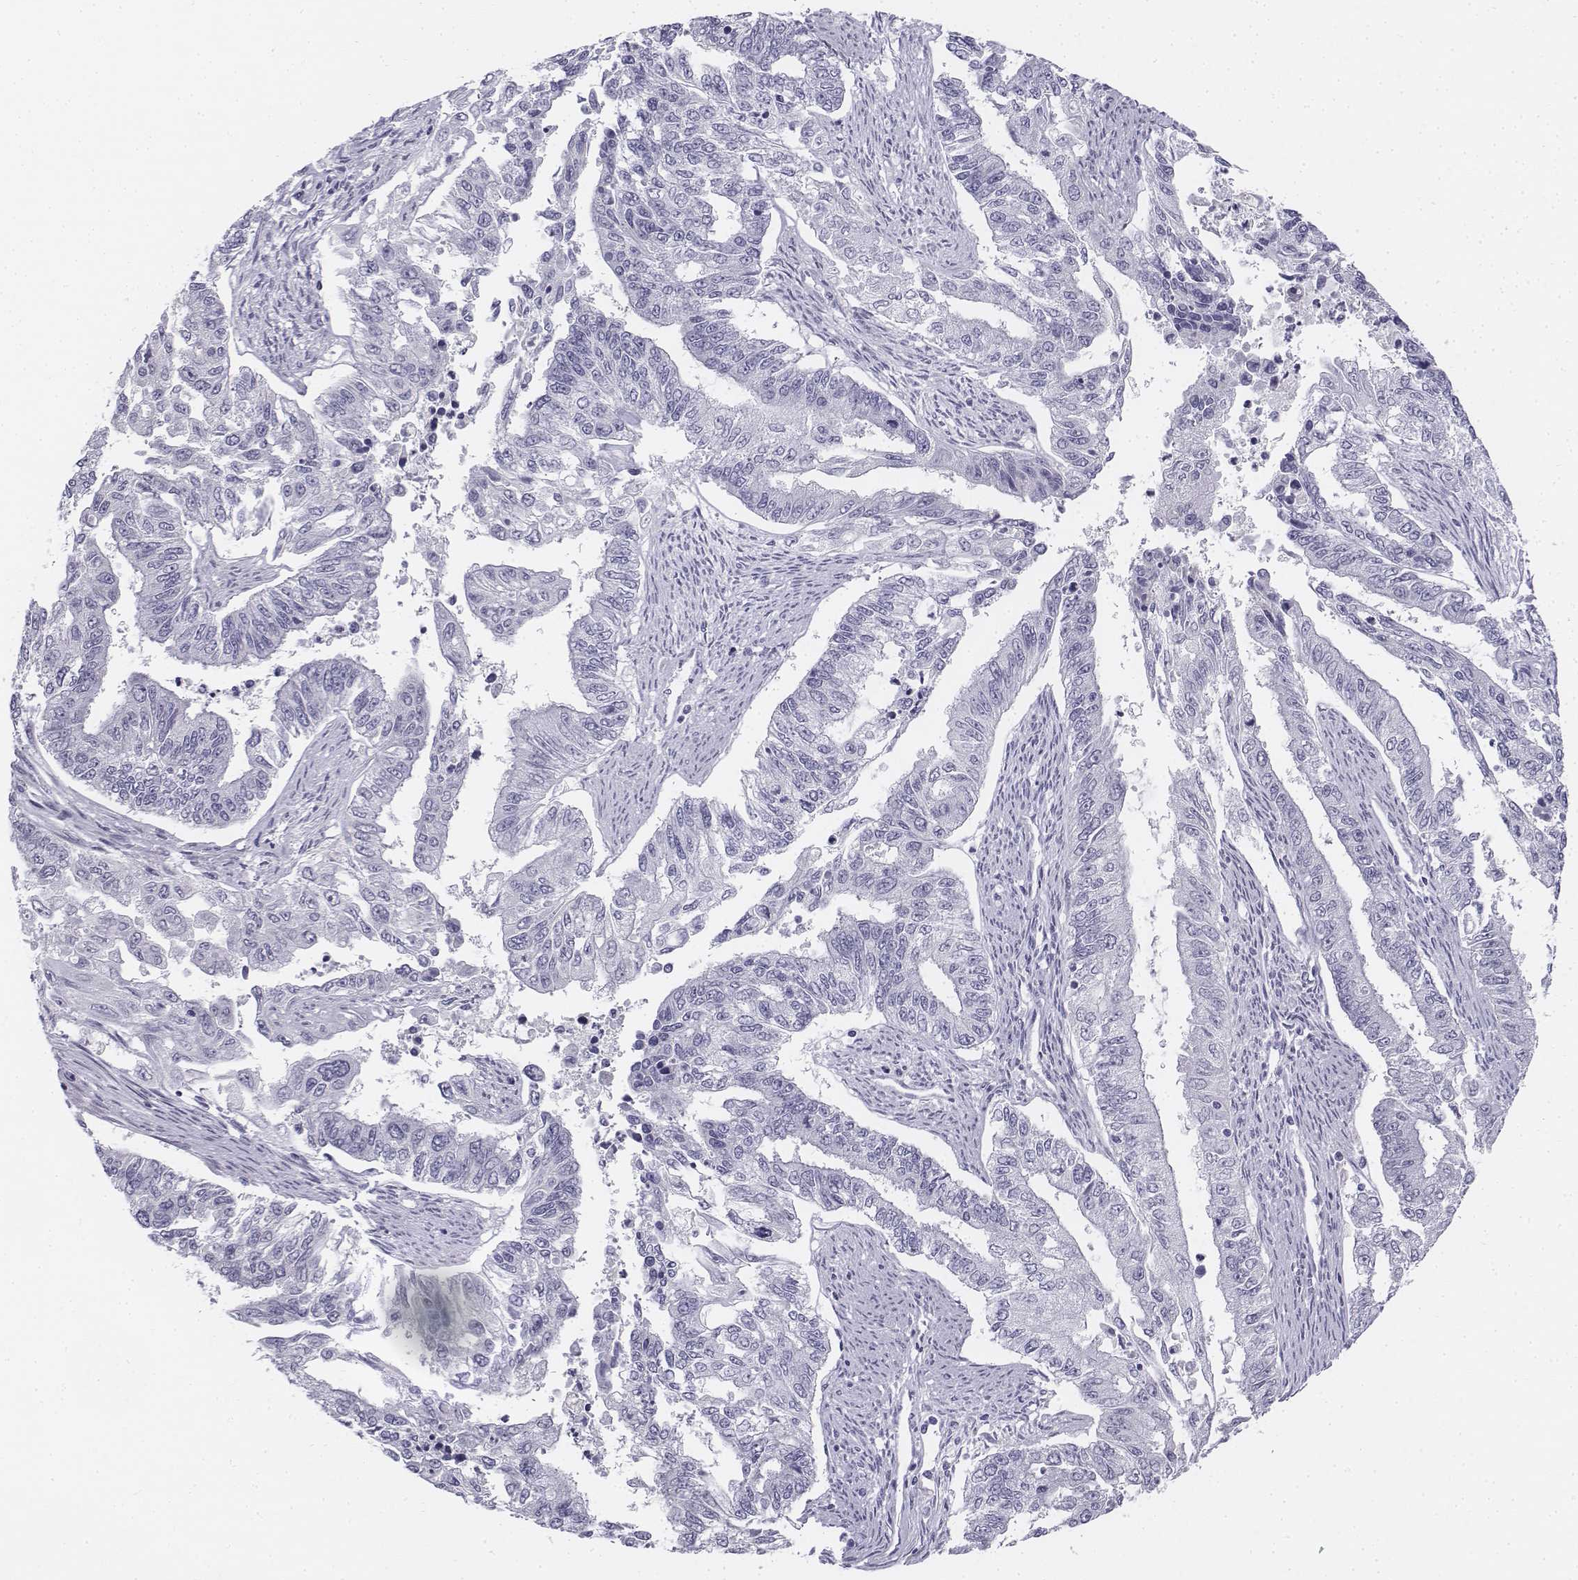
{"staining": {"intensity": "negative", "quantity": "none", "location": "none"}, "tissue": "endometrial cancer", "cell_type": "Tumor cells", "image_type": "cancer", "snomed": [{"axis": "morphology", "description": "Adenocarcinoma, NOS"}, {"axis": "topography", "description": "Uterus"}], "caption": "There is no significant positivity in tumor cells of adenocarcinoma (endometrial).", "gene": "TH", "patient": {"sex": "female", "age": 59}}